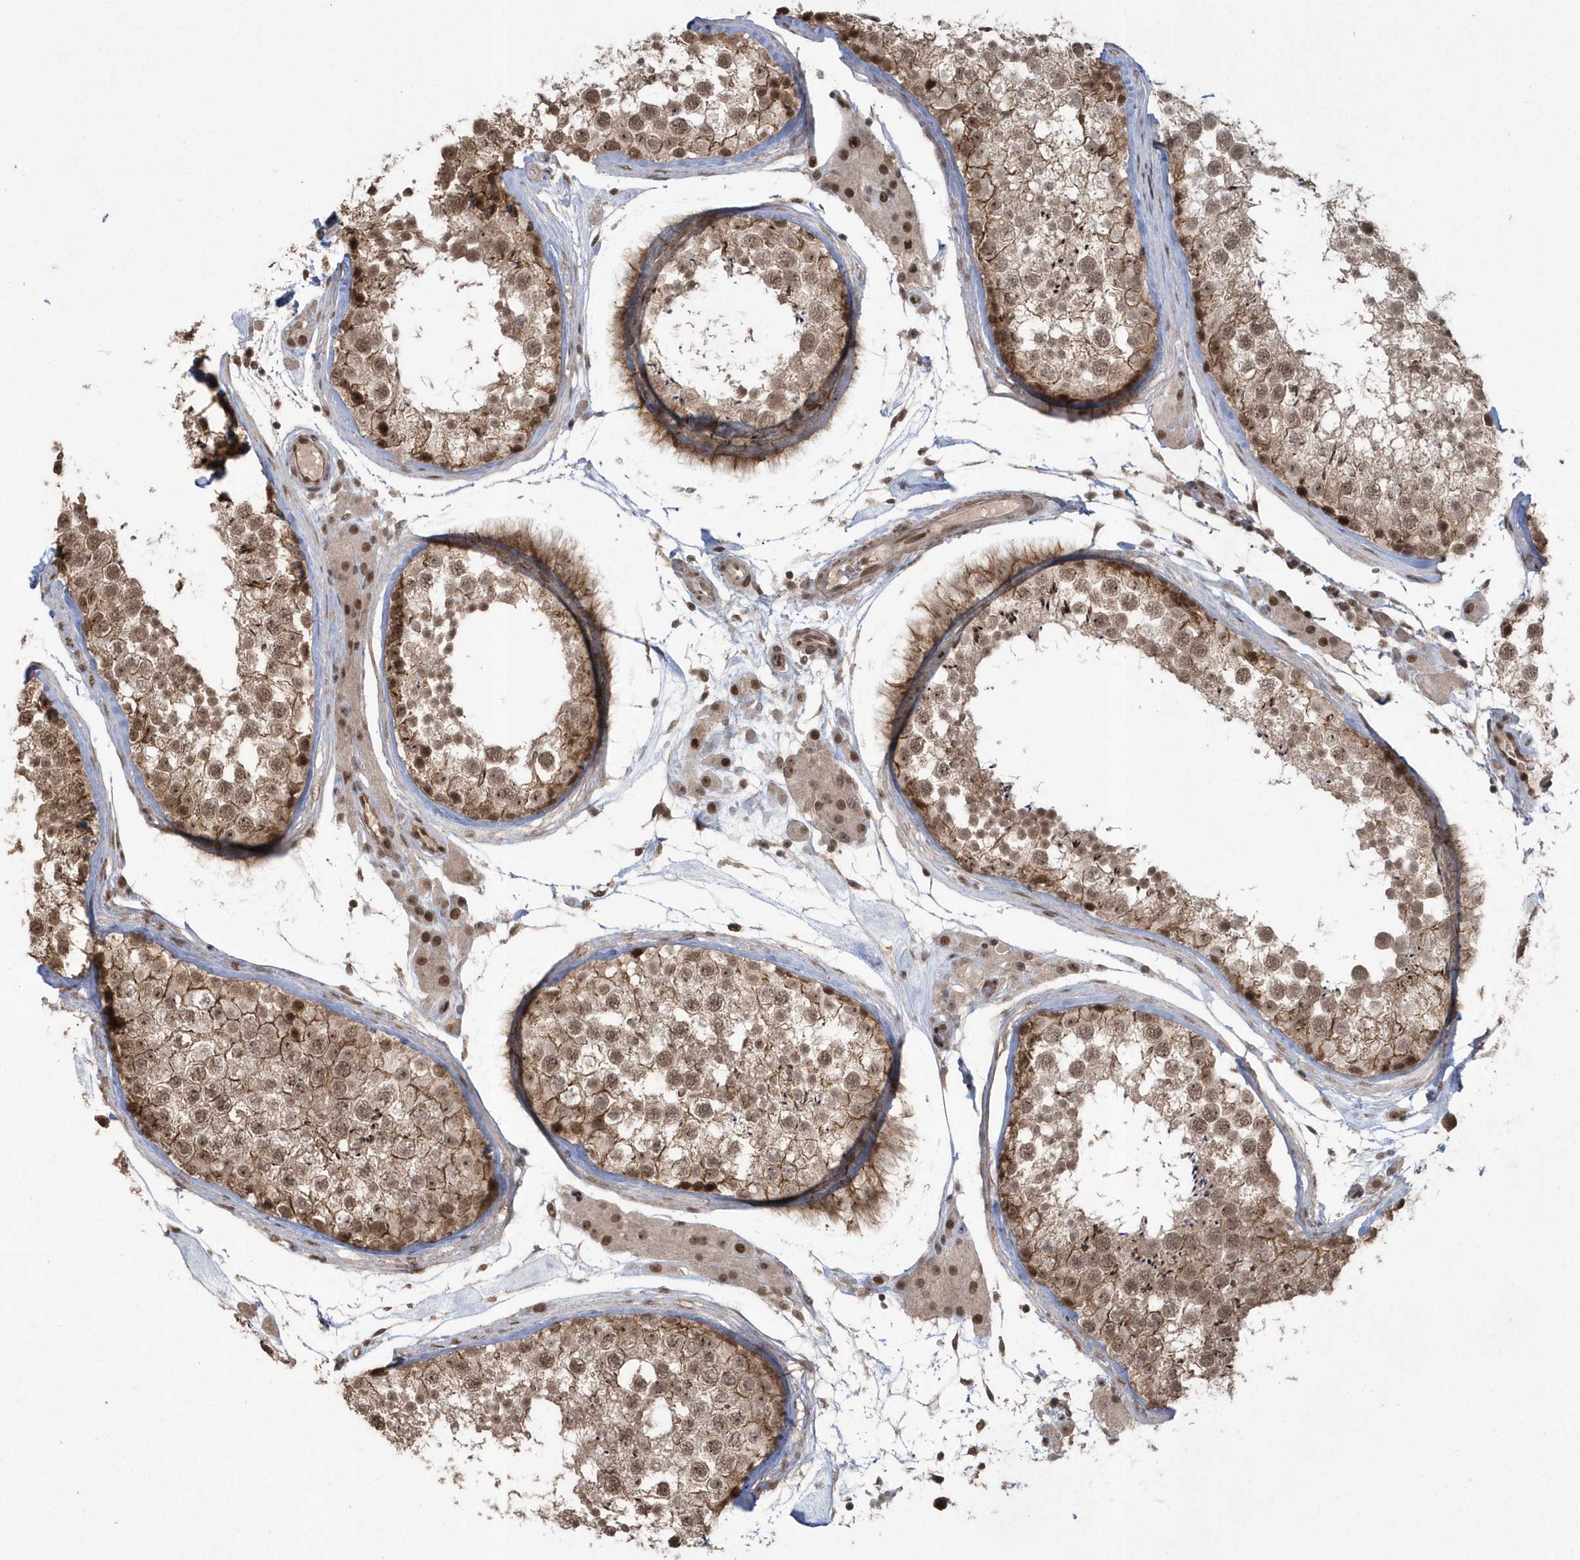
{"staining": {"intensity": "moderate", "quantity": ">75%", "location": "cytoplasmic/membranous,nuclear"}, "tissue": "testis", "cell_type": "Cells in seminiferous ducts", "image_type": "normal", "snomed": [{"axis": "morphology", "description": "Normal tissue, NOS"}, {"axis": "topography", "description": "Testis"}], "caption": "Immunohistochemistry (IHC) image of benign human testis stained for a protein (brown), which reveals medium levels of moderate cytoplasmic/membranous,nuclear staining in approximately >75% of cells in seminiferous ducts.", "gene": "EPB41L4A", "patient": {"sex": "male", "age": 46}}